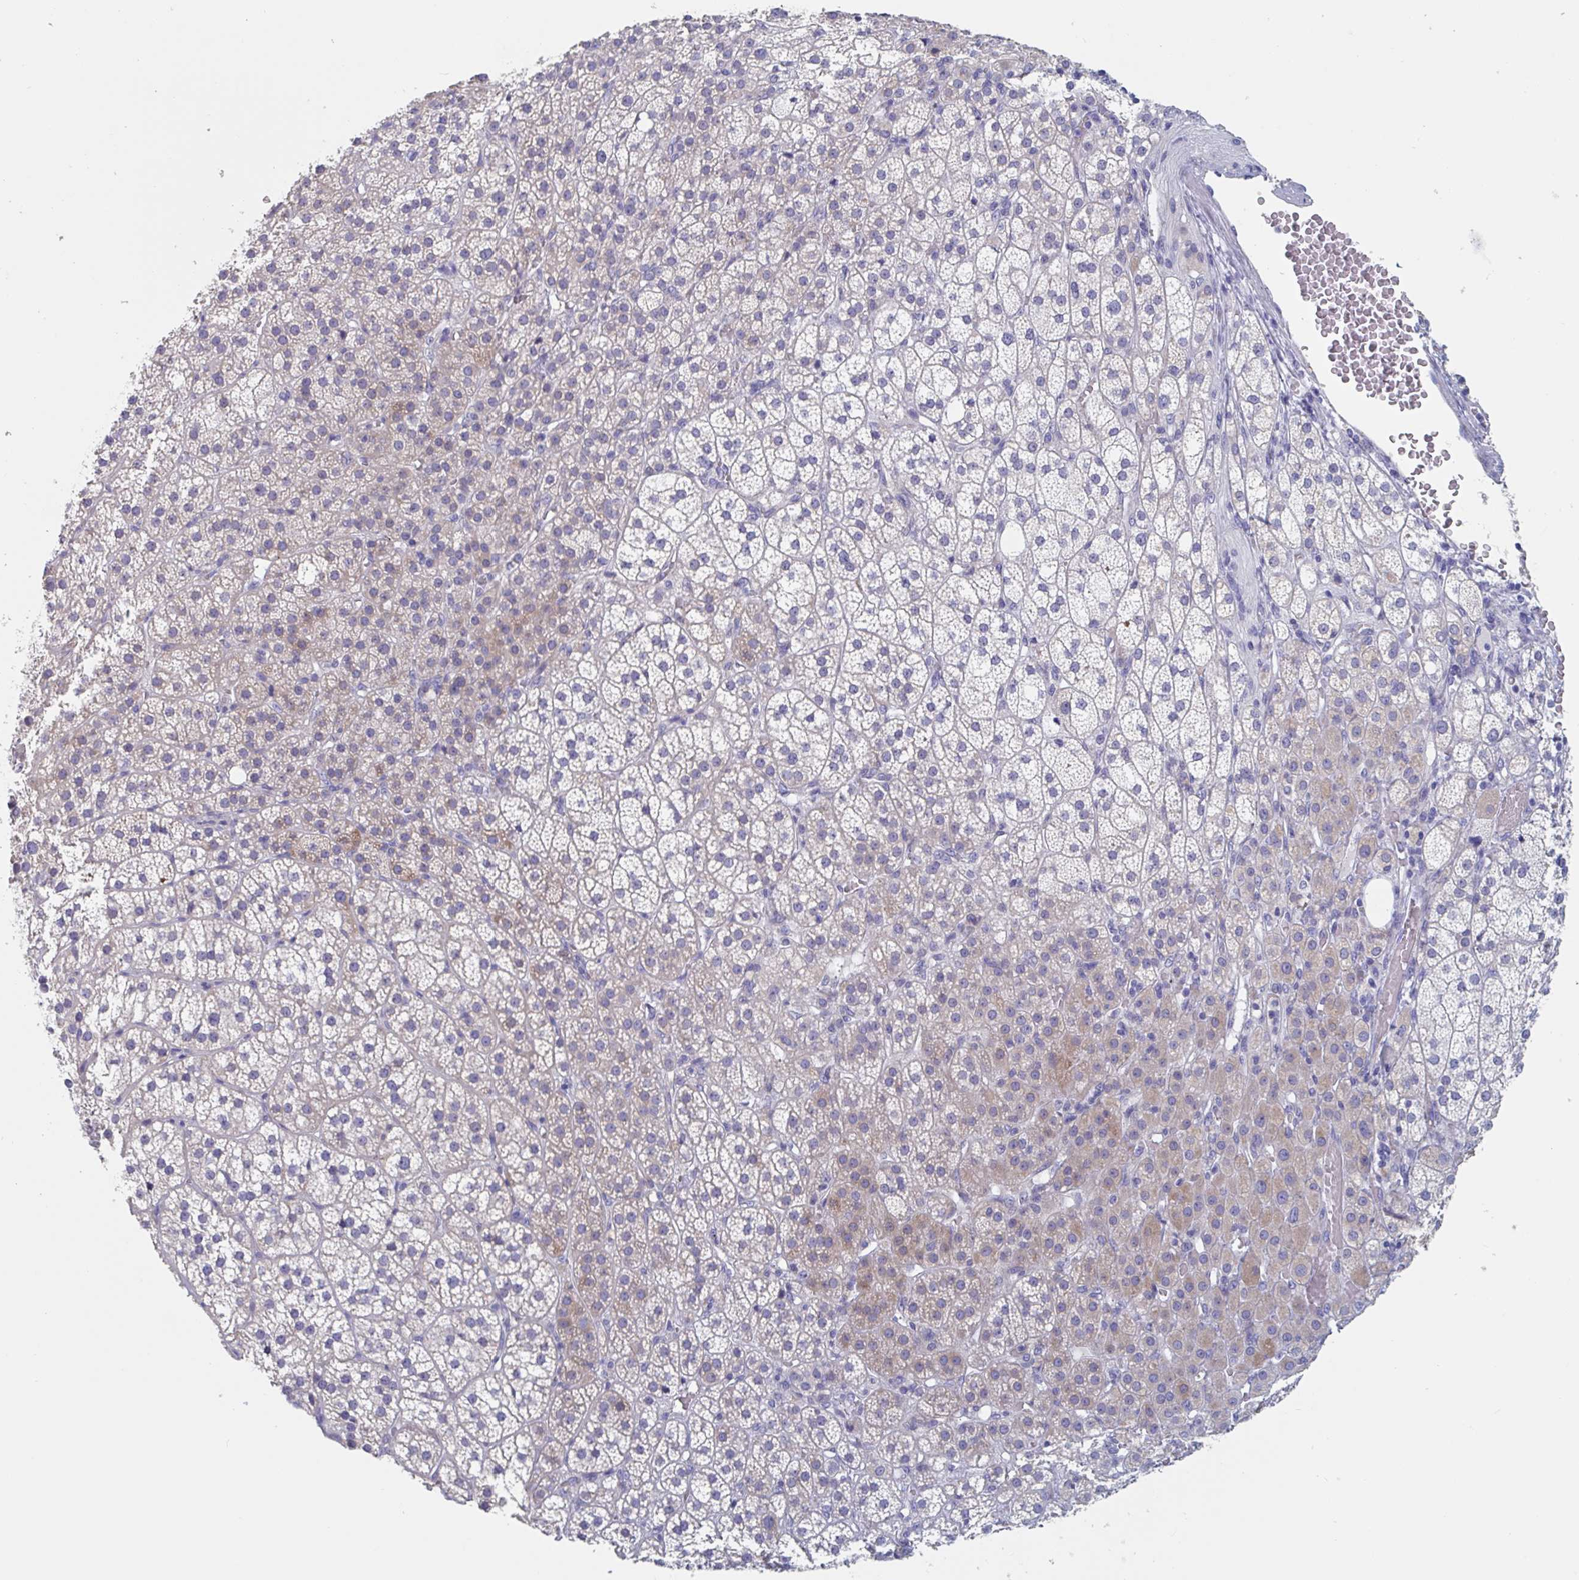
{"staining": {"intensity": "moderate", "quantity": "<25%", "location": "cytoplasmic/membranous"}, "tissue": "adrenal gland", "cell_type": "Glandular cells", "image_type": "normal", "snomed": [{"axis": "morphology", "description": "Normal tissue, NOS"}, {"axis": "topography", "description": "Adrenal gland"}], "caption": "IHC photomicrograph of normal adrenal gland: adrenal gland stained using immunohistochemistry shows low levels of moderate protein expression localized specifically in the cytoplasmic/membranous of glandular cells, appearing as a cytoplasmic/membranous brown color.", "gene": "ABHD16A", "patient": {"sex": "female", "age": 60}}